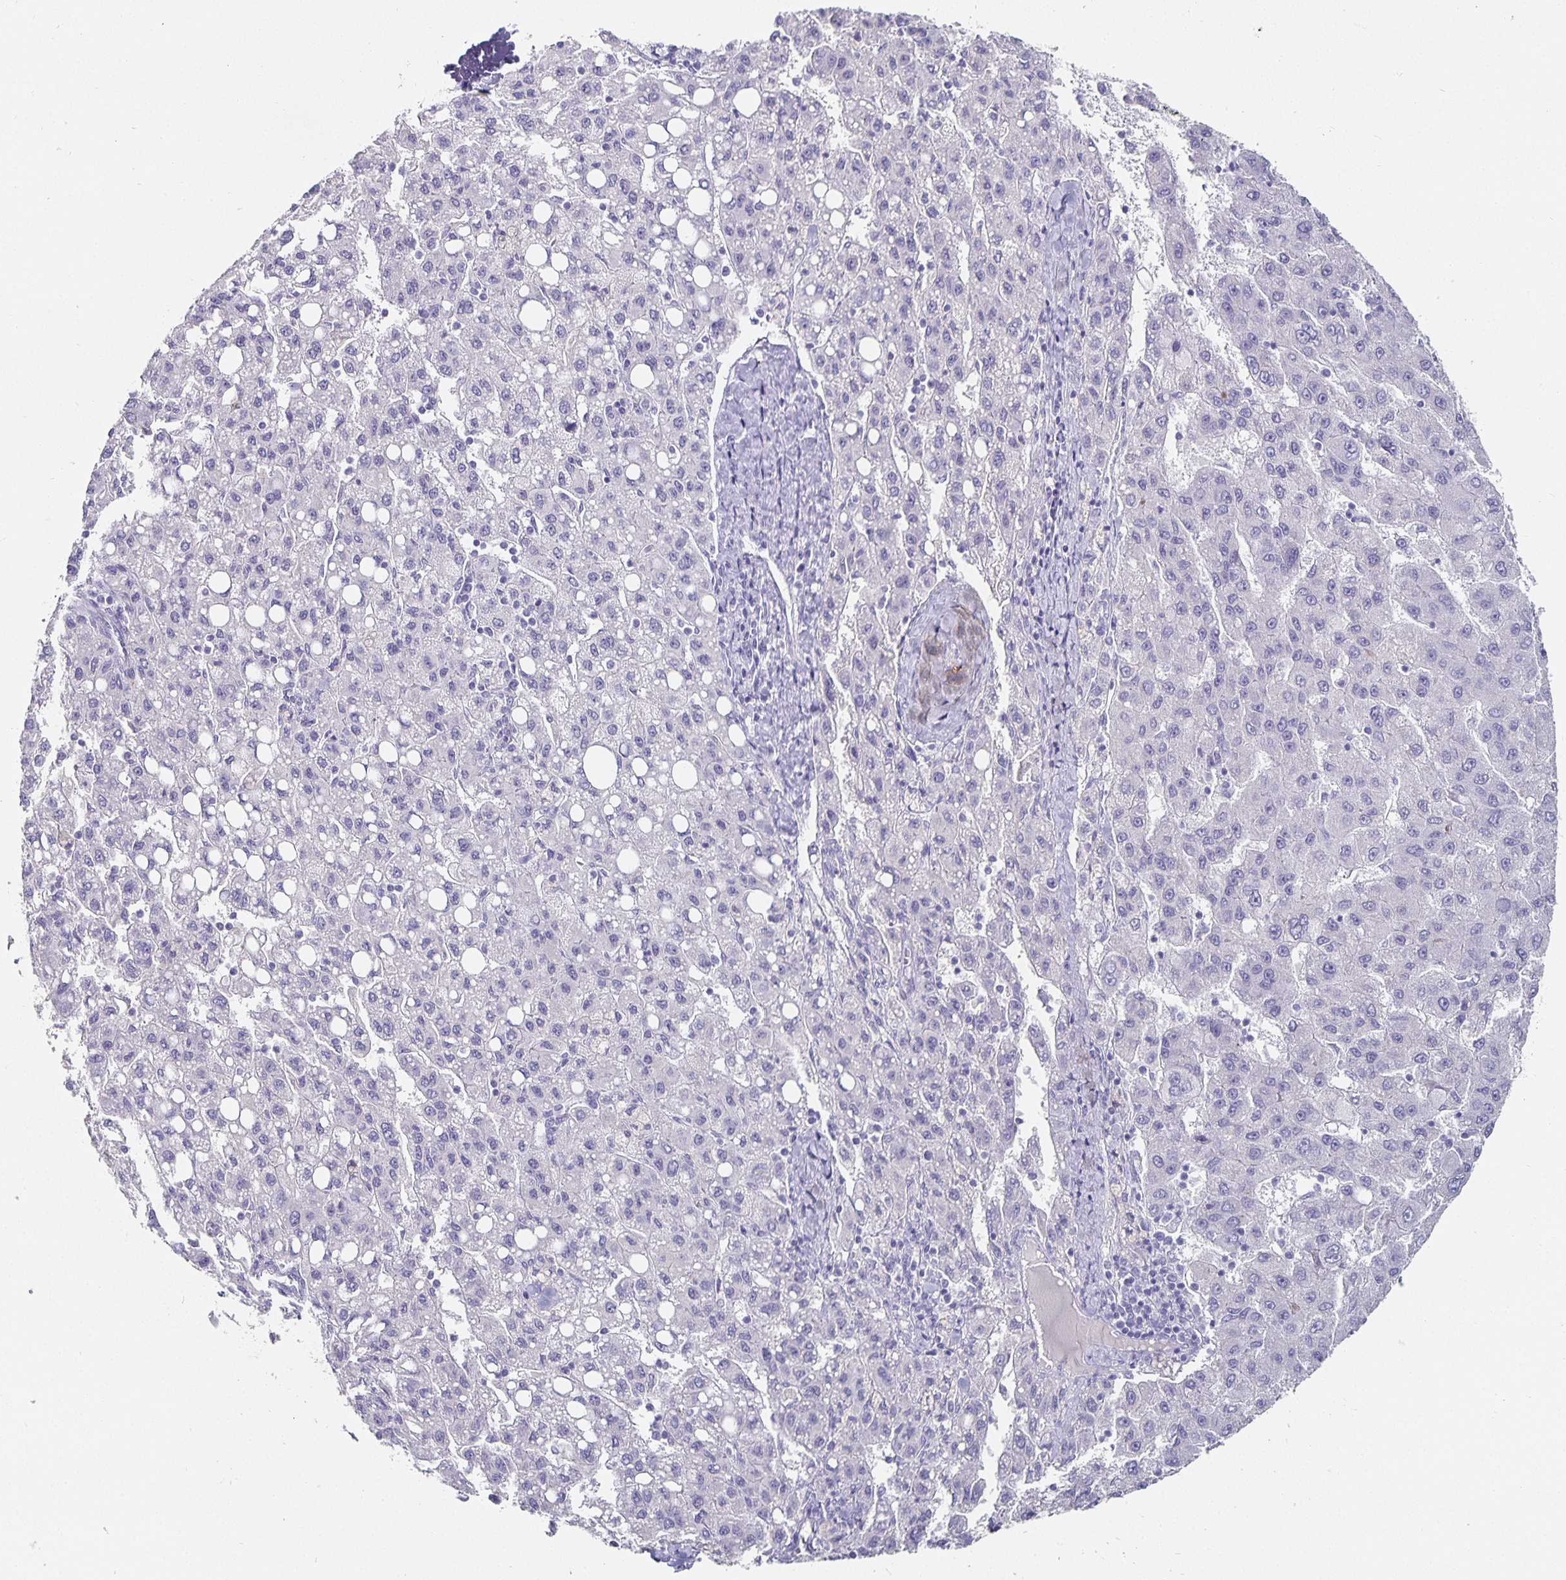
{"staining": {"intensity": "negative", "quantity": "none", "location": "none"}, "tissue": "liver cancer", "cell_type": "Tumor cells", "image_type": "cancer", "snomed": [{"axis": "morphology", "description": "Carcinoma, Hepatocellular, NOS"}, {"axis": "topography", "description": "Liver"}], "caption": "Tumor cells are negative for brown protein staining in liver hepatocellular carcinoma.", "gene": "CHGA", "patient": {"sex": "female", "age": 82}}